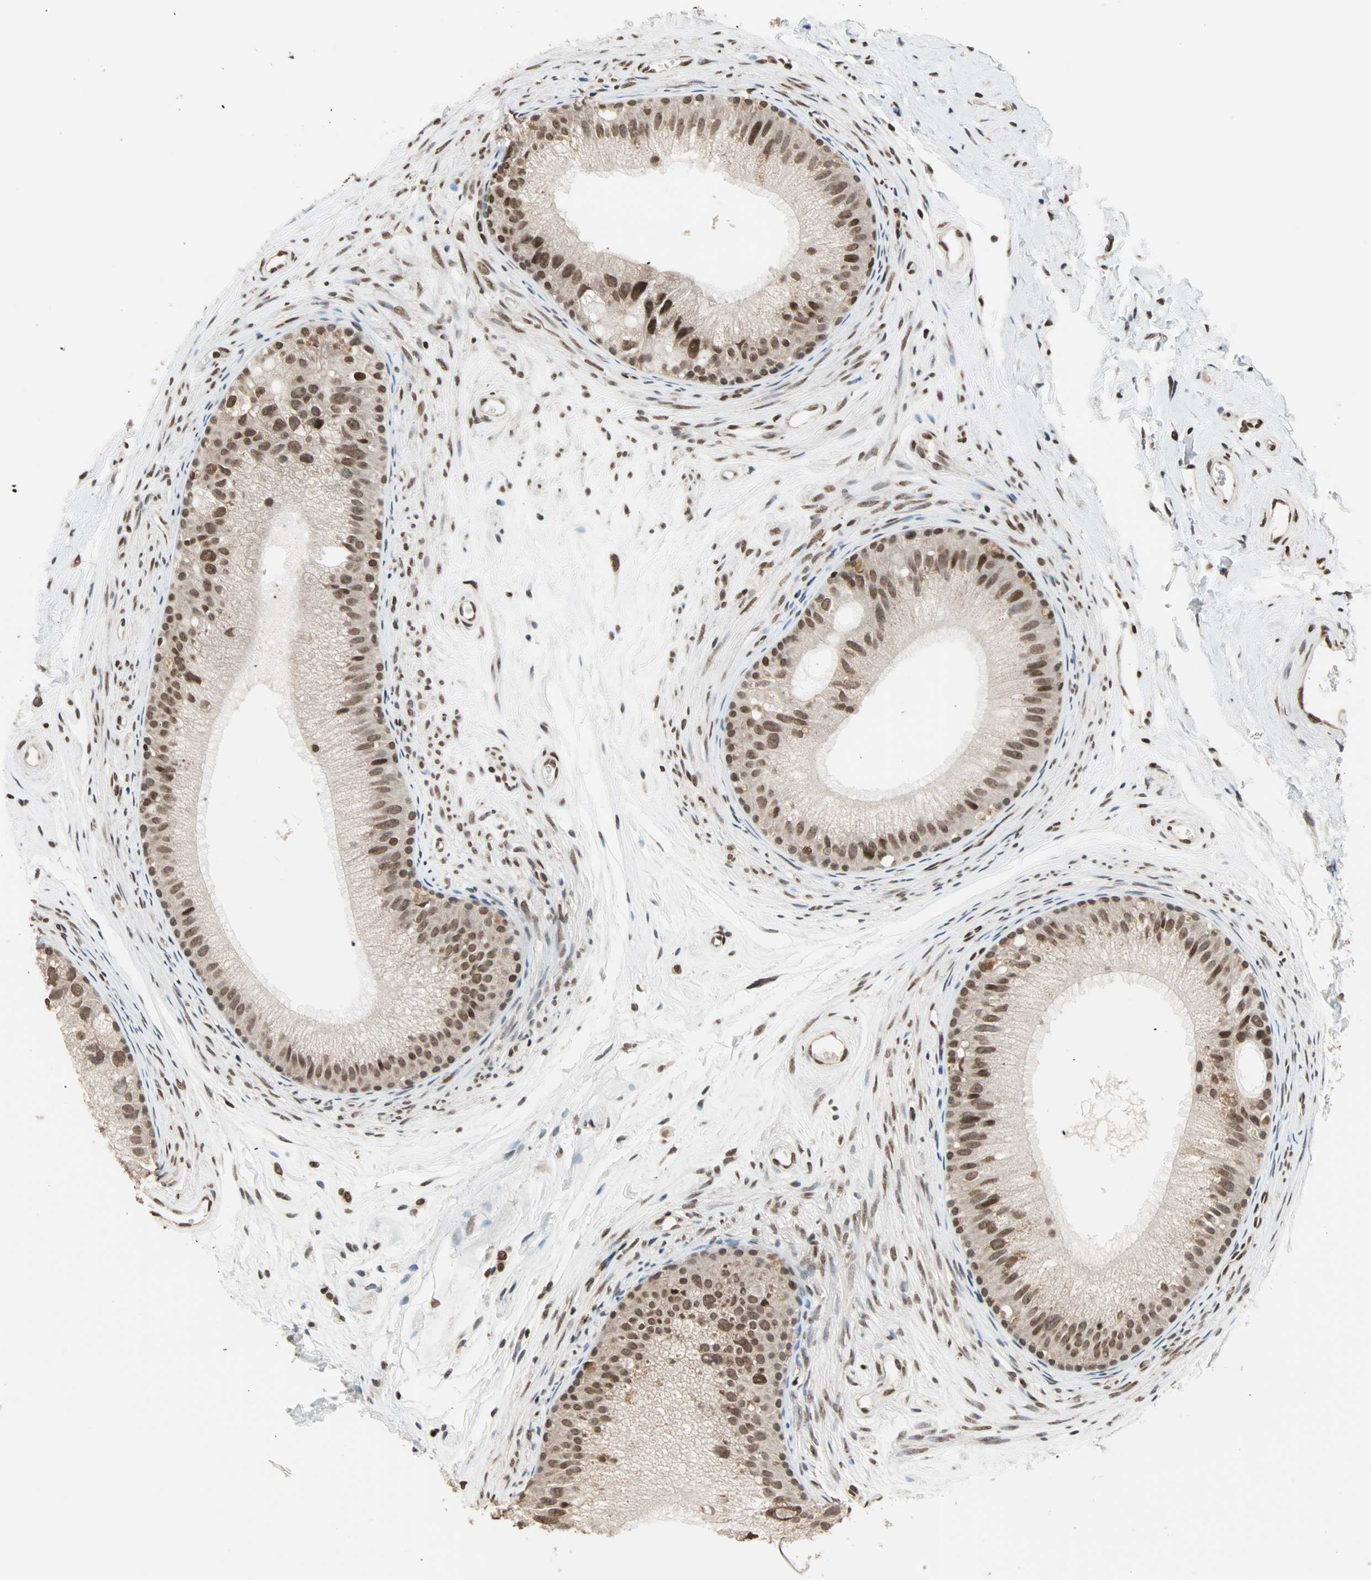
{"staining": {"intensity": "moderate", "quantity": ">75%", "location": "cytoplasmic/membranous,nuclear"}, "tissue": "epididymis", "cell_type": "Glandular cells", "image_type": "normal", "snomed": [{"axis": "morphology", "description": "Normal tissue, NOS"}, {"axis": "topography", "description": "Epididymis"}], "caption": "Protein staining by immunohistochemistry reveals moderate cytoplasmic/membranous,nuclear expression in approximately >75% of glandular cells in unremarkable epididymis.", "gene": "DAZAP1", "patient": {"sex": "male", "age": 56}}